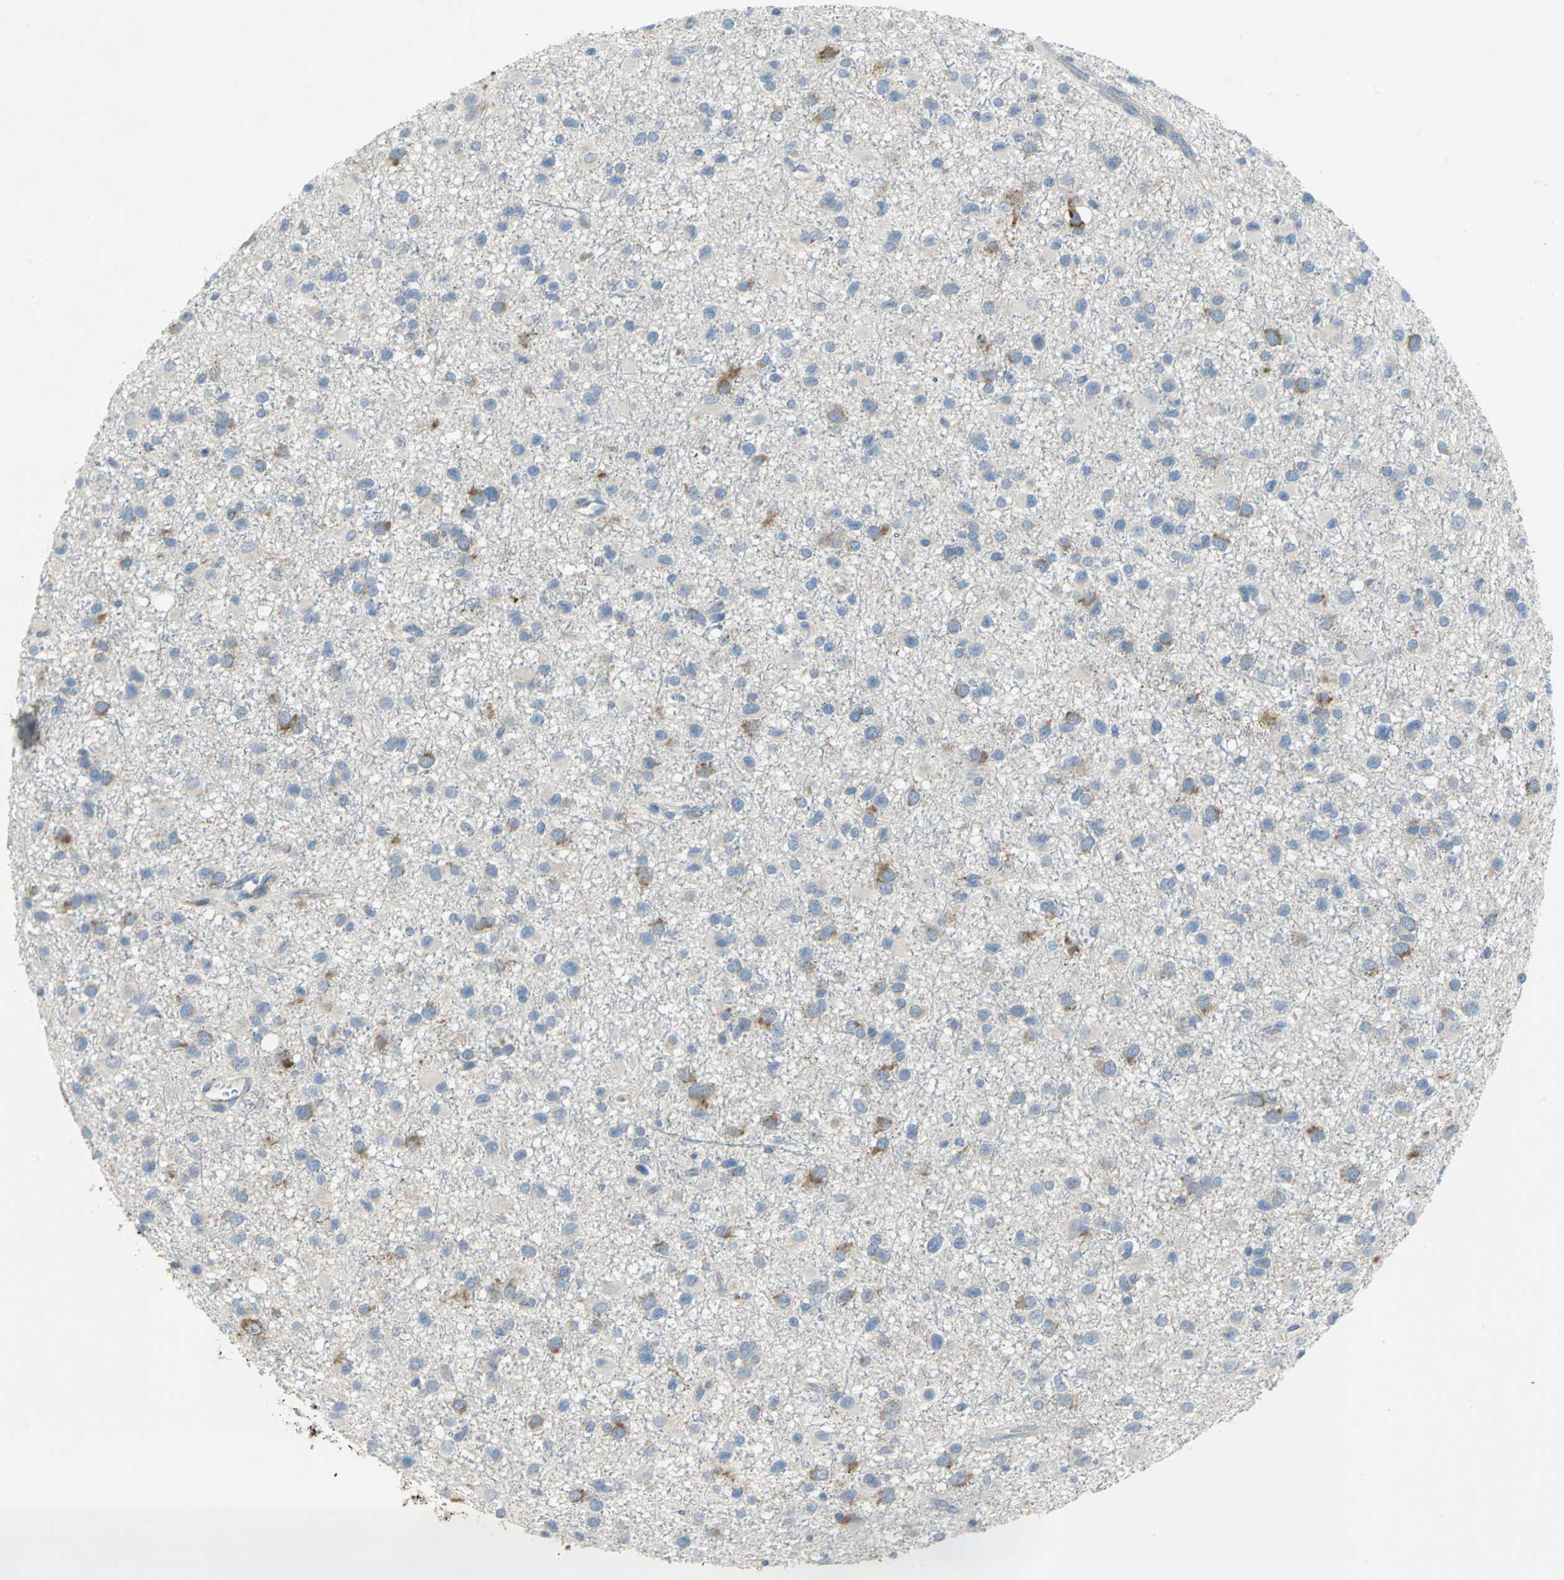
{"staining": {"intensity": "moderate", "quantity": "<25%", "location": "cytoplasmic/membranous"}, "tissue": "glioma", "cell_type": "Tumor cells", "image_type": "cancer", "snomed": [{"axis": "morphology", "description": "Glioma, malignant, Low grade"}, {"axis": "topography", "description": "Brain"}], "caption": "Immunohistochemistry image of neoplastic tissue: human glioma stained using immunohistochemistry shows low levels of moderate protein expression localized specifically in the cytoplasmic/membranous of tumor cells, appearing as a cytoplasmic/membranous brown color.", "gene": "TULP4", "patient": {"sex": "male", "age": 42}}